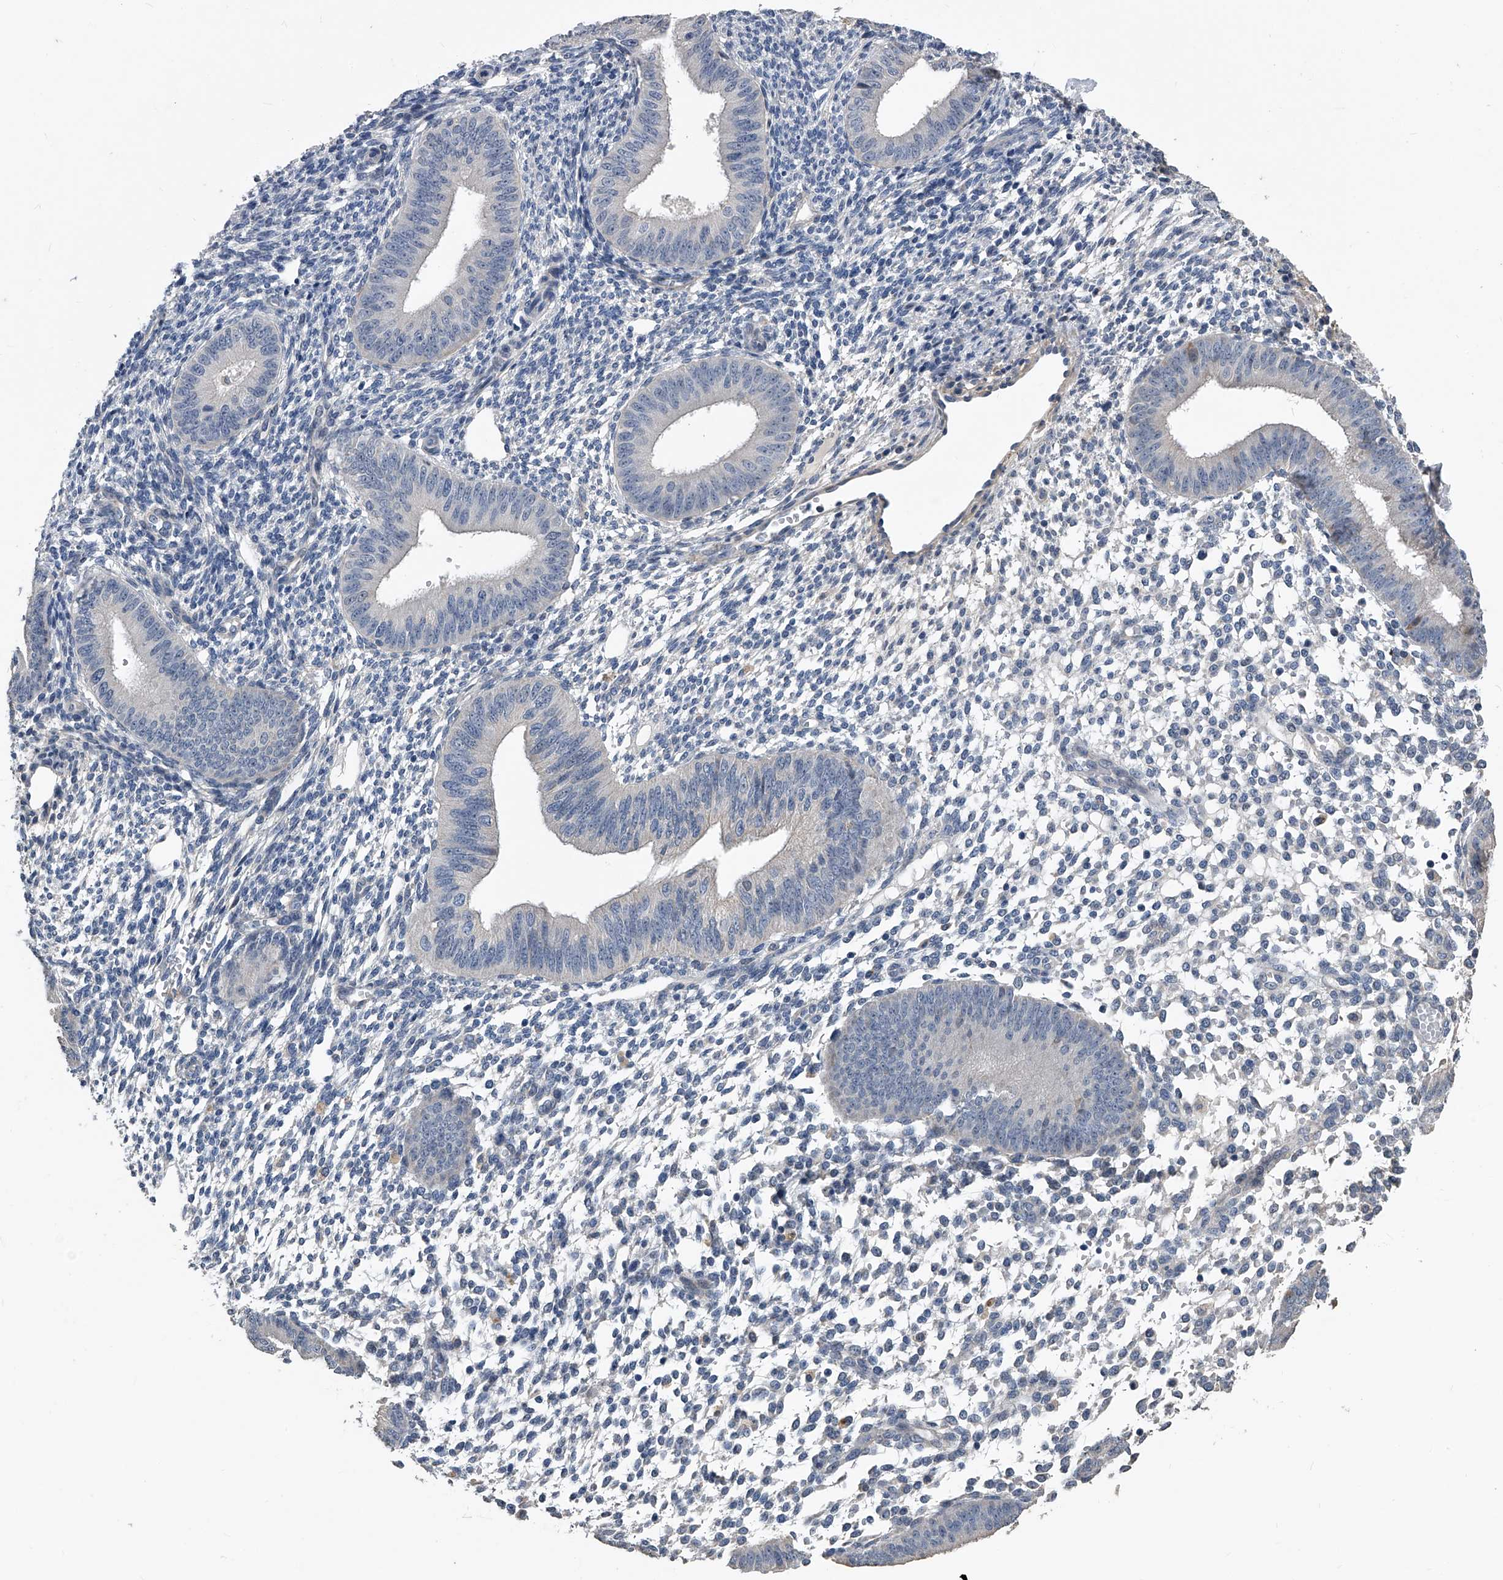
{"staining": {"intensity": "negative", "quantity": "none", "location": "none"}, "tissue": "endometrium", "cell_type": "Cells in endometrial stroma", "image_type": "normal", "snomed": [{"axis": "morphology", "description": "Normal tissue, NOS"}, {"axis": "topography", "description": "Uterus"}, {"axis": "topography", "description": "Endometrium"}], "caption": "Immunohistochemistry (IHC) of unremarkable human endometrium displays no expression in cells in endometrial stroma.", "gene": "PHACTR1", "patient": {"sex": "female", "age": 48}}